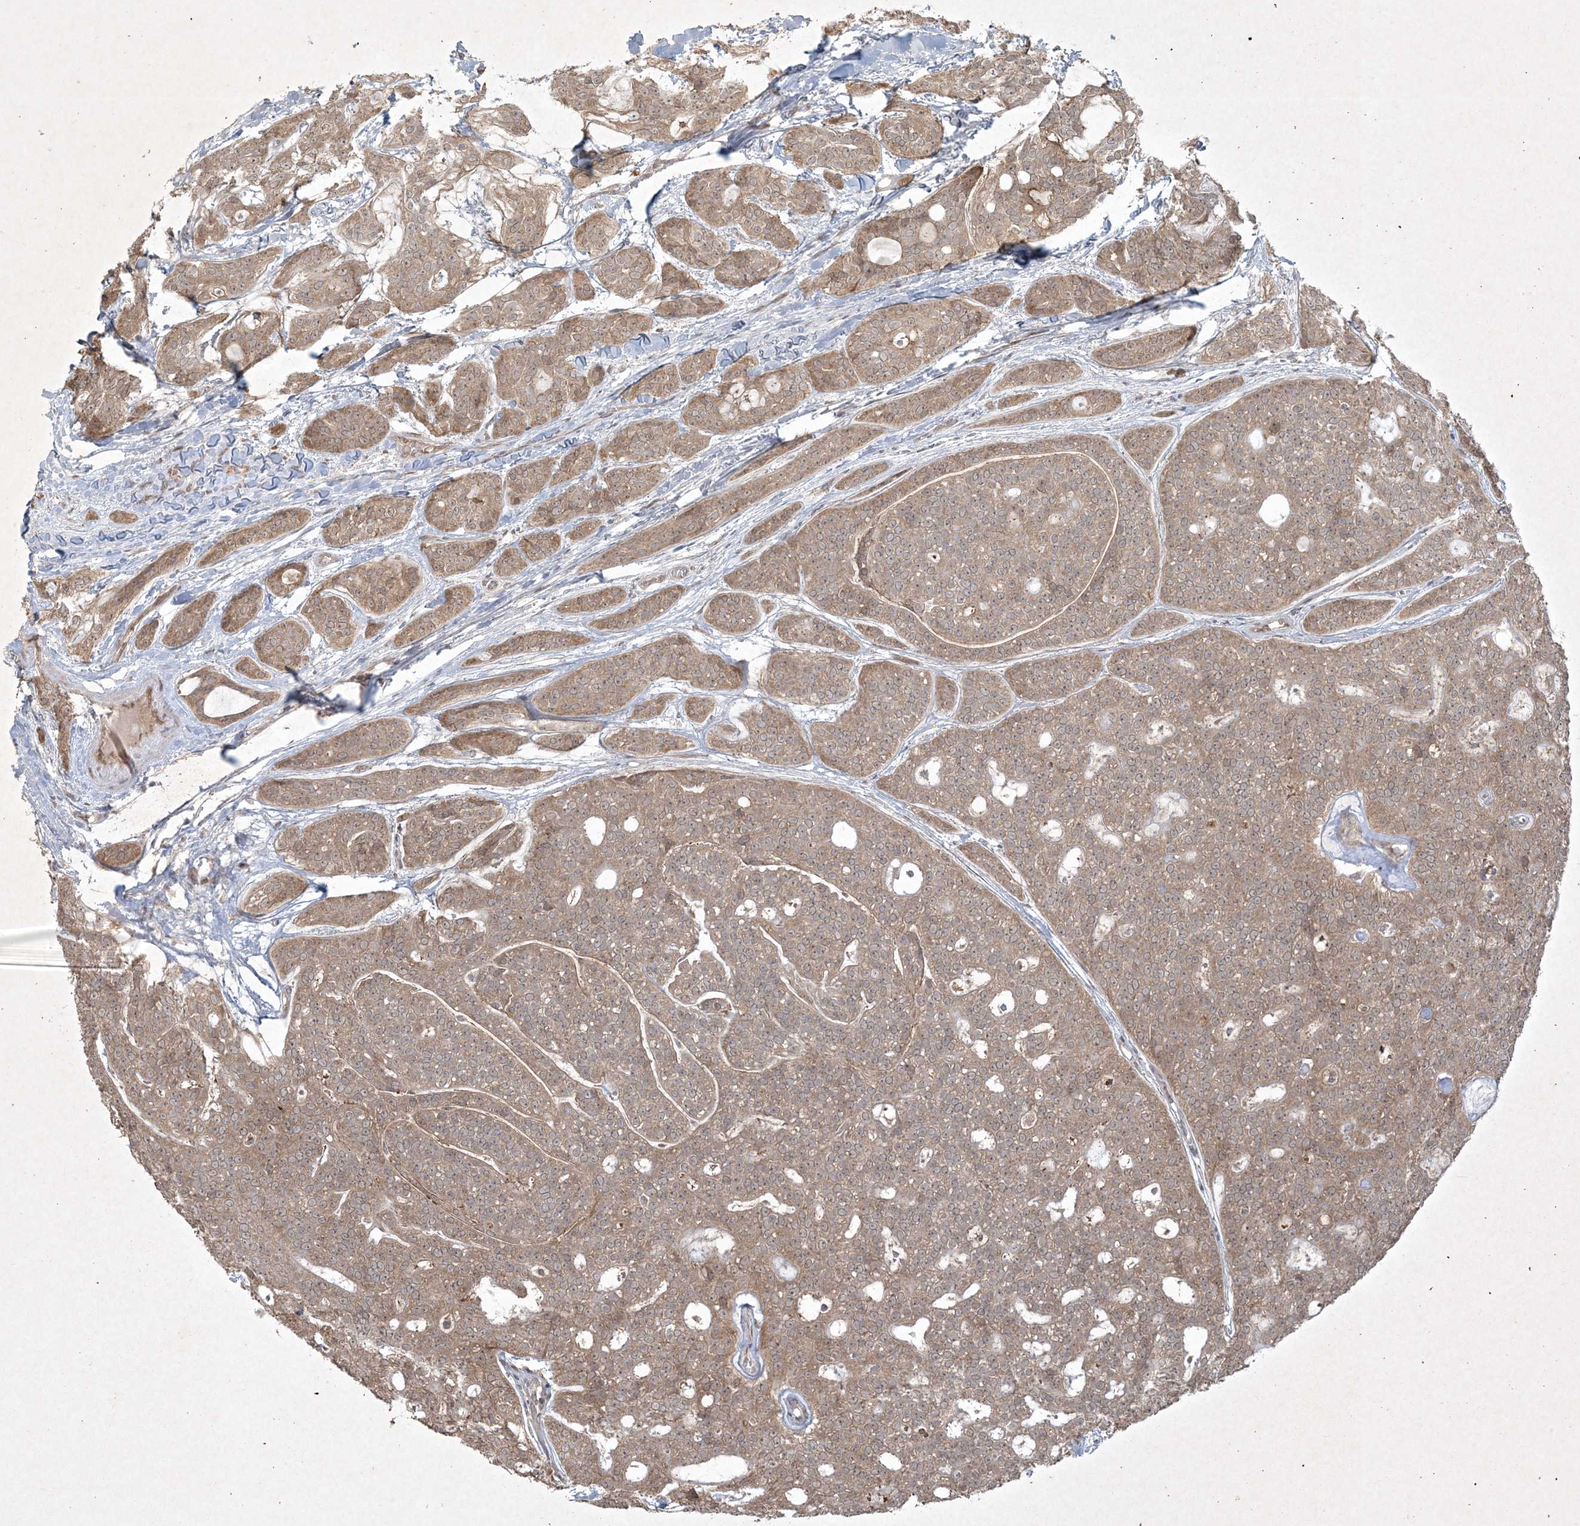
{"staining": {"intensity": "moderate", "quantity": ">75%", "location": "cytoplasmic/membranous,nuclear"}, "tissue": "head and neck cancer", "cell_type": "Tumor cells", "image_type": "cancer", "snomed": [{"axis": "morphology", "description": "Adenocarcinoma, NOS"}, {"axis": "topography", "description": "Head-Neck"}], "caption": "Head and neck cancer was stained to show a protein in brown. There is medium levels of moderate cytoplasmic/membranous and nuclear expression in about >75% of tumor cells. (Brightfield microscopy of DAB IHC at high magnification).", "gene": "NRBP2", "patient": {"sex": "male", "age": 66}}